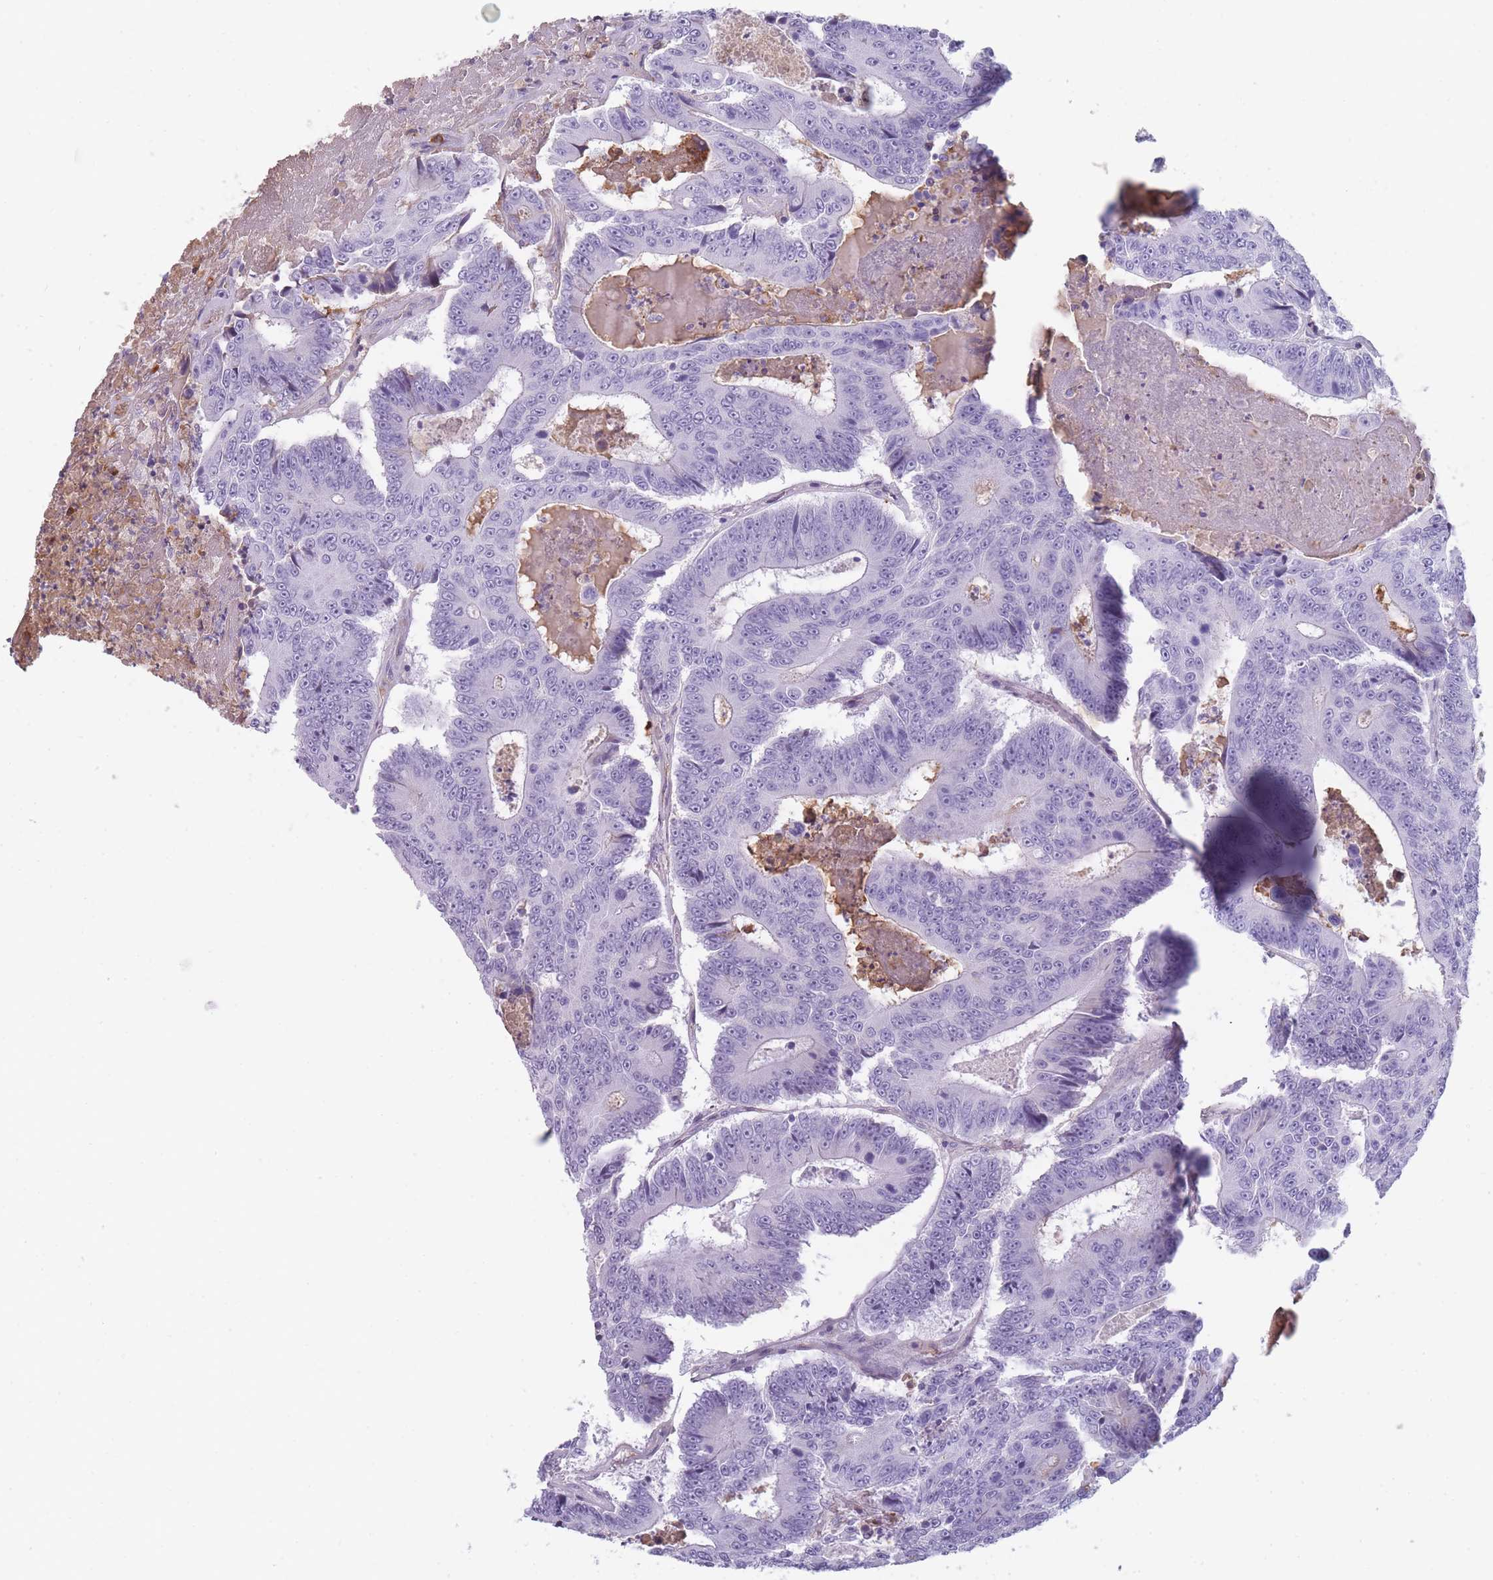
{"staining": {"intensity": "negative", "quantity": "none", "location": "none"}, "tissue": "colorectal cancer", "cell_type": "Tumor cells", "image_type": "cancer", "snomed": [{"axis": "morphology", "description": "Adenocarcinoma, NOS"}, {"axis": "topography", "description": "Colon"}], "caption": "Immunohistochemical staining of human colorectal cancer (adenocarcinoma) displays no significant expression in tumor cells.", "gene": "CR1L", "patient": {"sex": "male", "age": 83}}